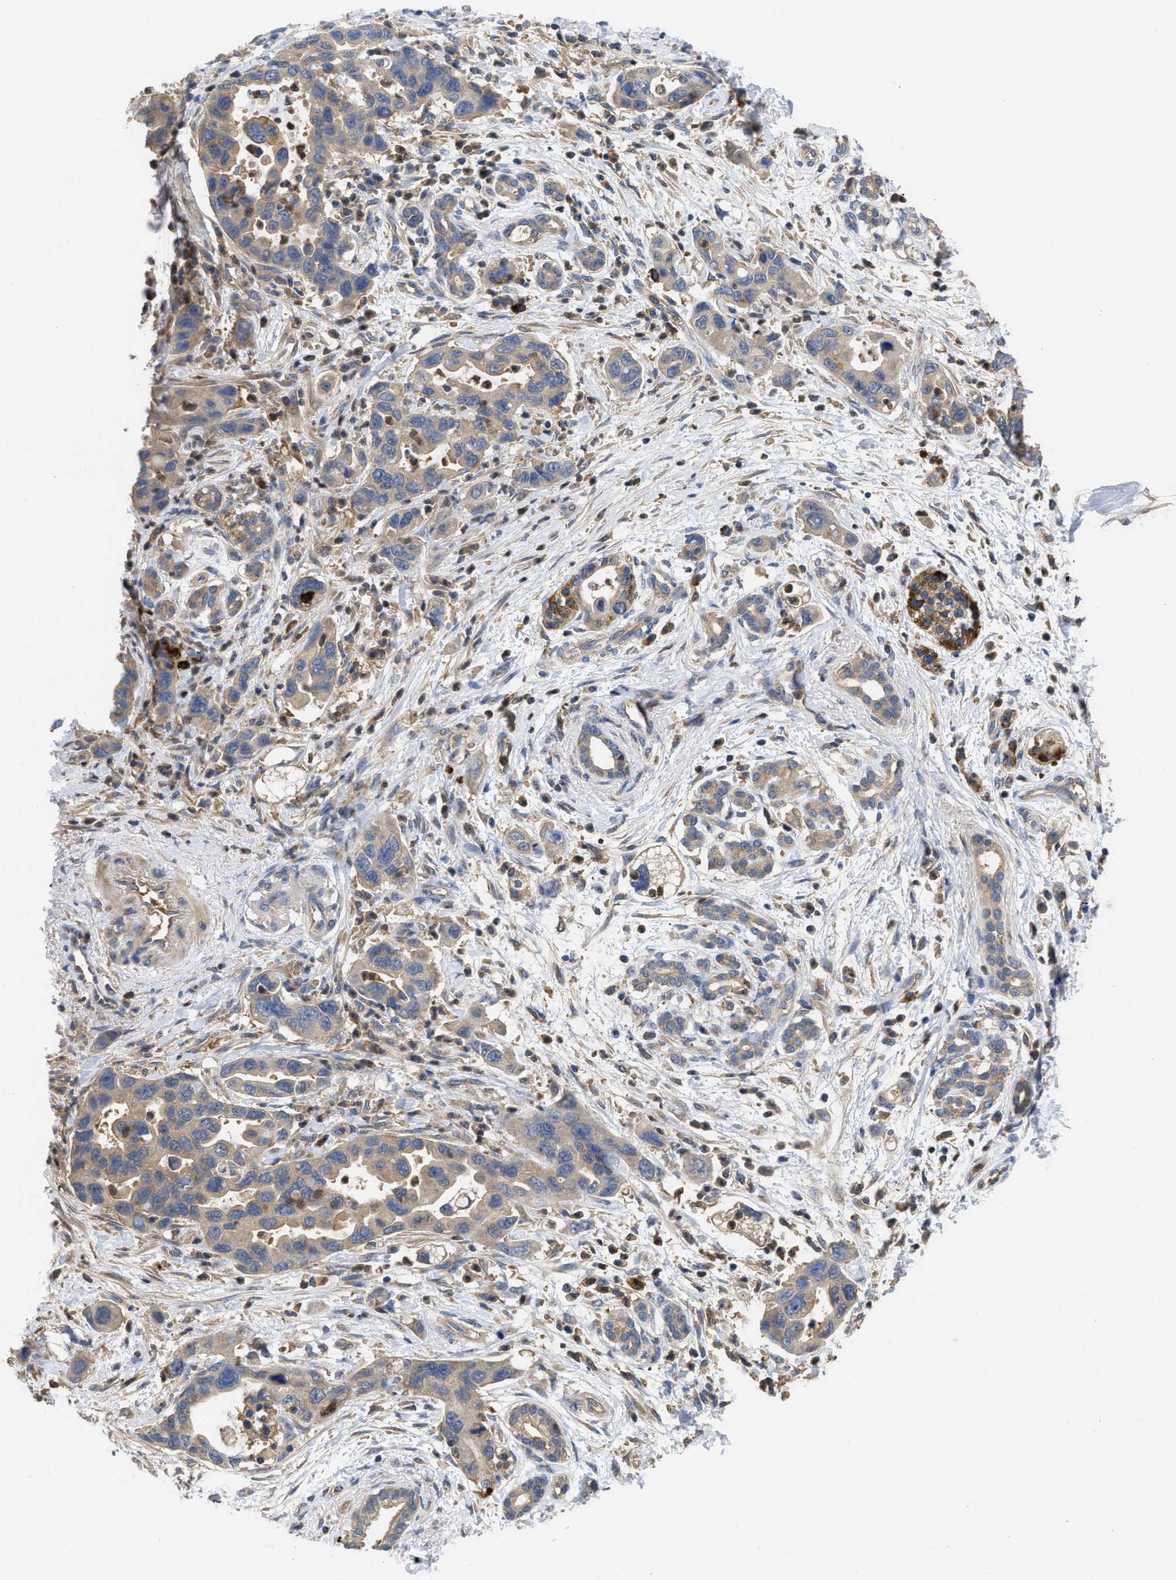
{"staining": {"intensity": "weak", "quantity": ">75%", "location": "cytoplasmic/membranous"}, "tissue": "pancreatic cancer", "cell_type": "Tumor cells", "image_type": "cancer", "snomed": [{"axis": "morphology", "description": "Normal tissue, NOS"}, {"axis": "morphology", "description": "Adenocarcinoma, NOS"}, {"axis": "topography", "description": "Pancreas"}], "caption": "Adenocarcinoma (pancreatic) stained for a protein reveals weak cytoplasmic/membranous positivity in tumor cells. The staining is performed using DAB (3,3'-diaminobenzidine) brown chromogen to label protein expression. The nuclei are counter-stained blue using hematoxylin.", "gene": "RNF216", "patient": {"sex": "female", "age": 71}}